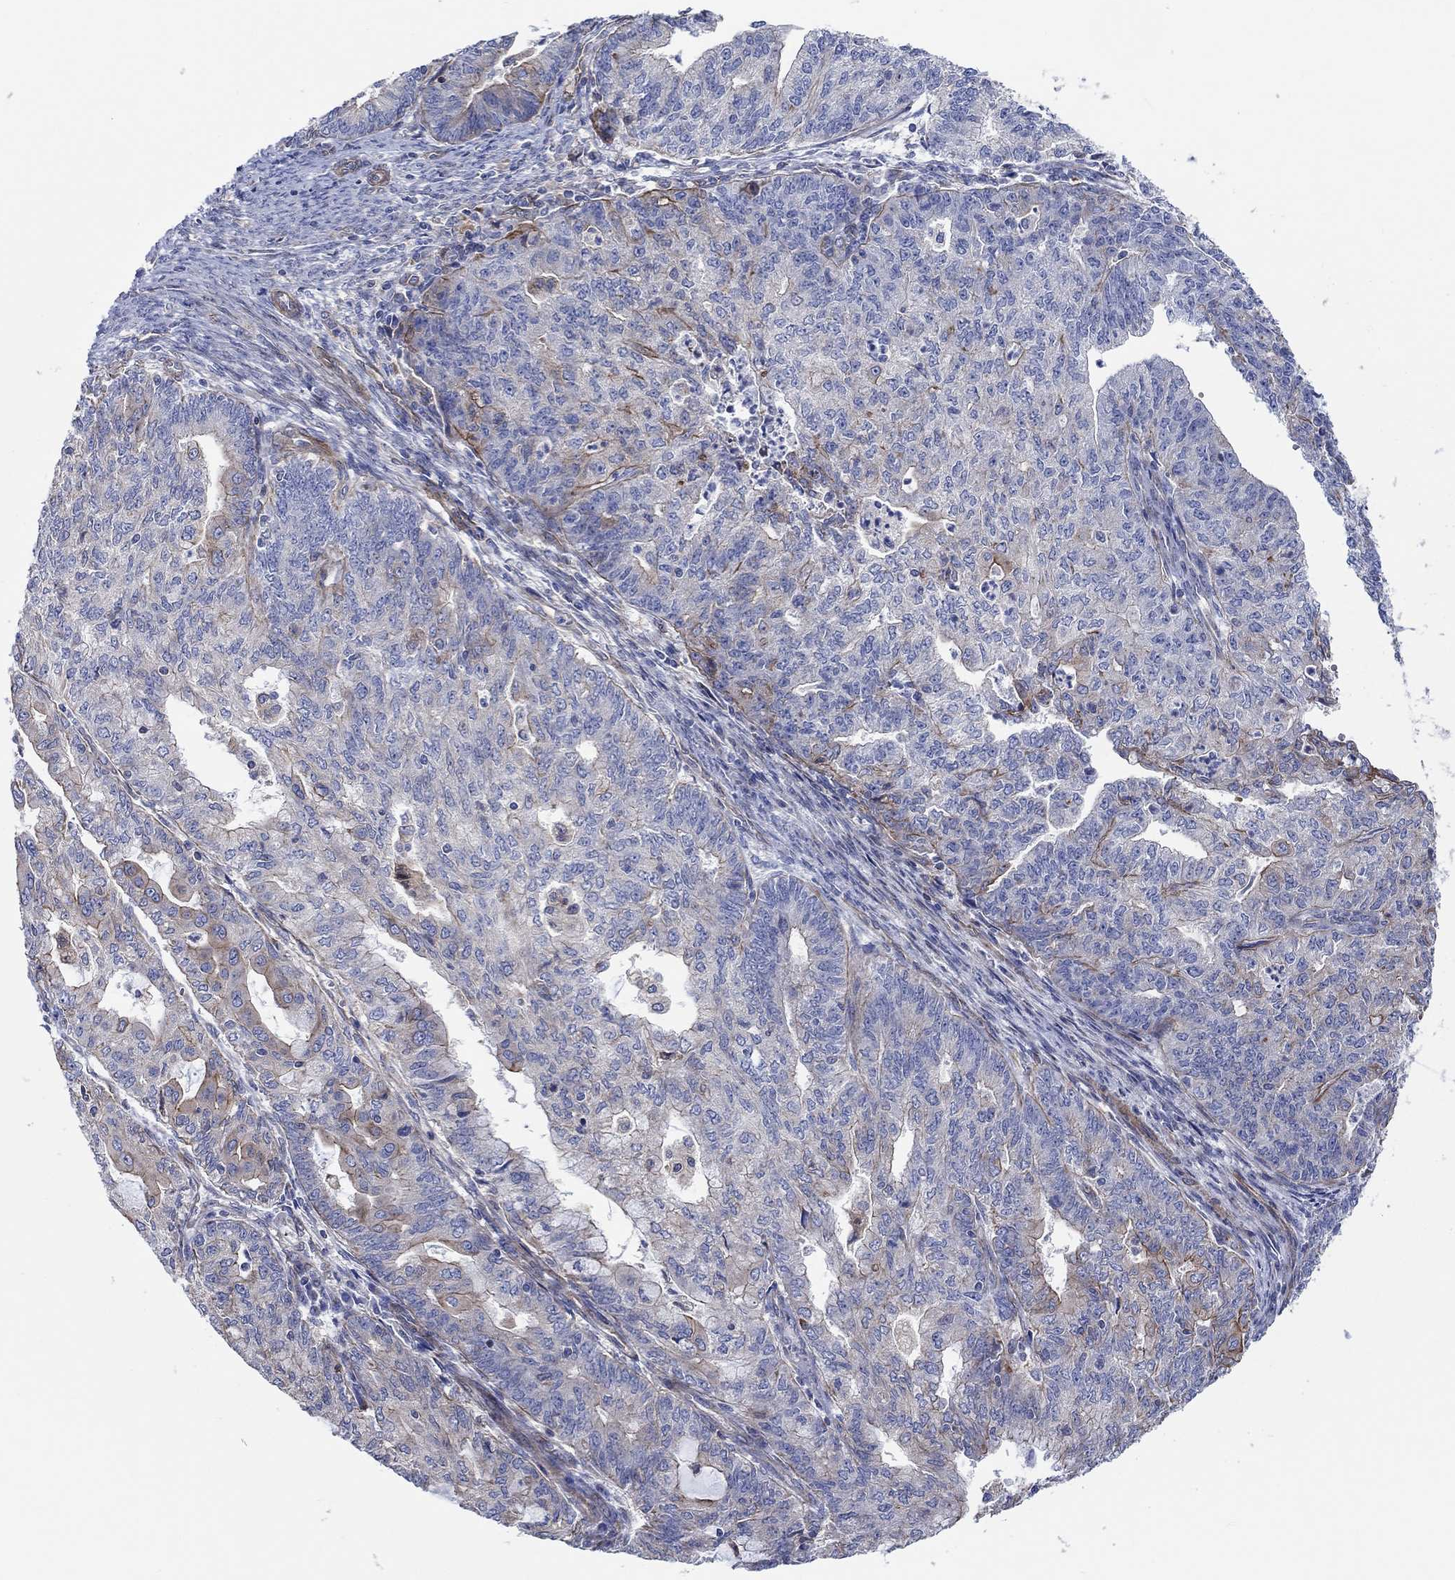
{"staining": {"intensity": "strong", "quantity": "25%-75%", "location": "cytoplasmic/membranous"}, "tissue": "endometrial cancer", "cell_type": "Tumor cells", "image_type": "cancer", "snomed": [{"axis": "morphology", "description": "Adenocarcinoma, NOS"}, {"axis": "topography", "description": "Endometrium"}], "caption": "Brown immunohistochemical staining in human endometrial cancer (adenocarcinoma) displays strong cytoplasmic/membranous expression in about 25%-75% of tumor cells.", "gene": "FMN1", "patient": {"sex": "female", "age": 82}}